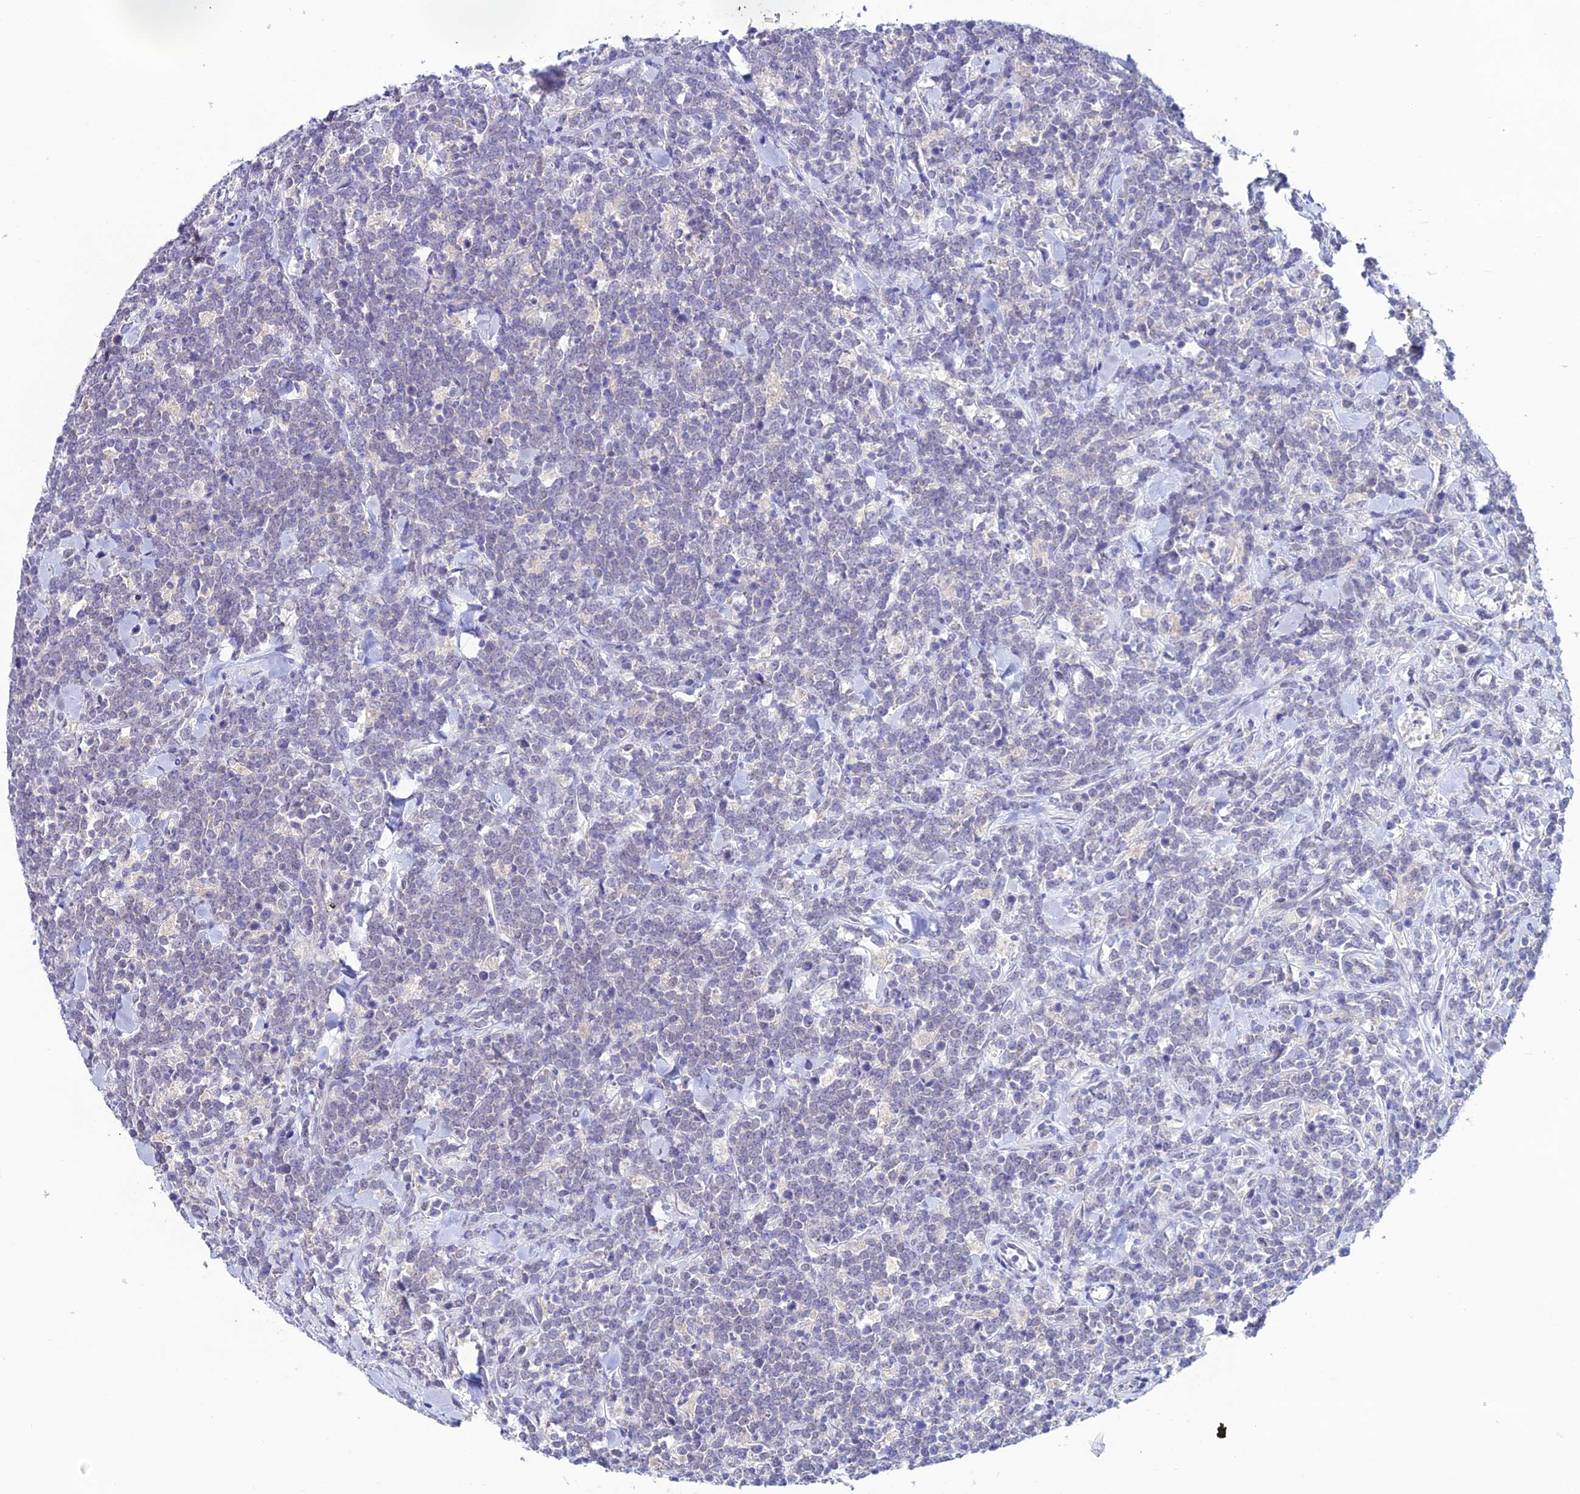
{"staining": {"intensity": "negative", "quantity": "none", "location": "none"}, "tissue": "lymphoma", "cell_type": "Tumor cells", "image_type": "cancer", "snomed": [{"axis": "morphology", "description": "Malignant lymphoma, non-Hodgkin's type, High grade"}, {"axis": "topography", "description": "Small intestine"}], "caption": "This is an immunohistochemistry image of lymphoma. There is no expression in tumor cells.", "gene": "FZD8", "patient": {"sex": "male", "age": 8}}